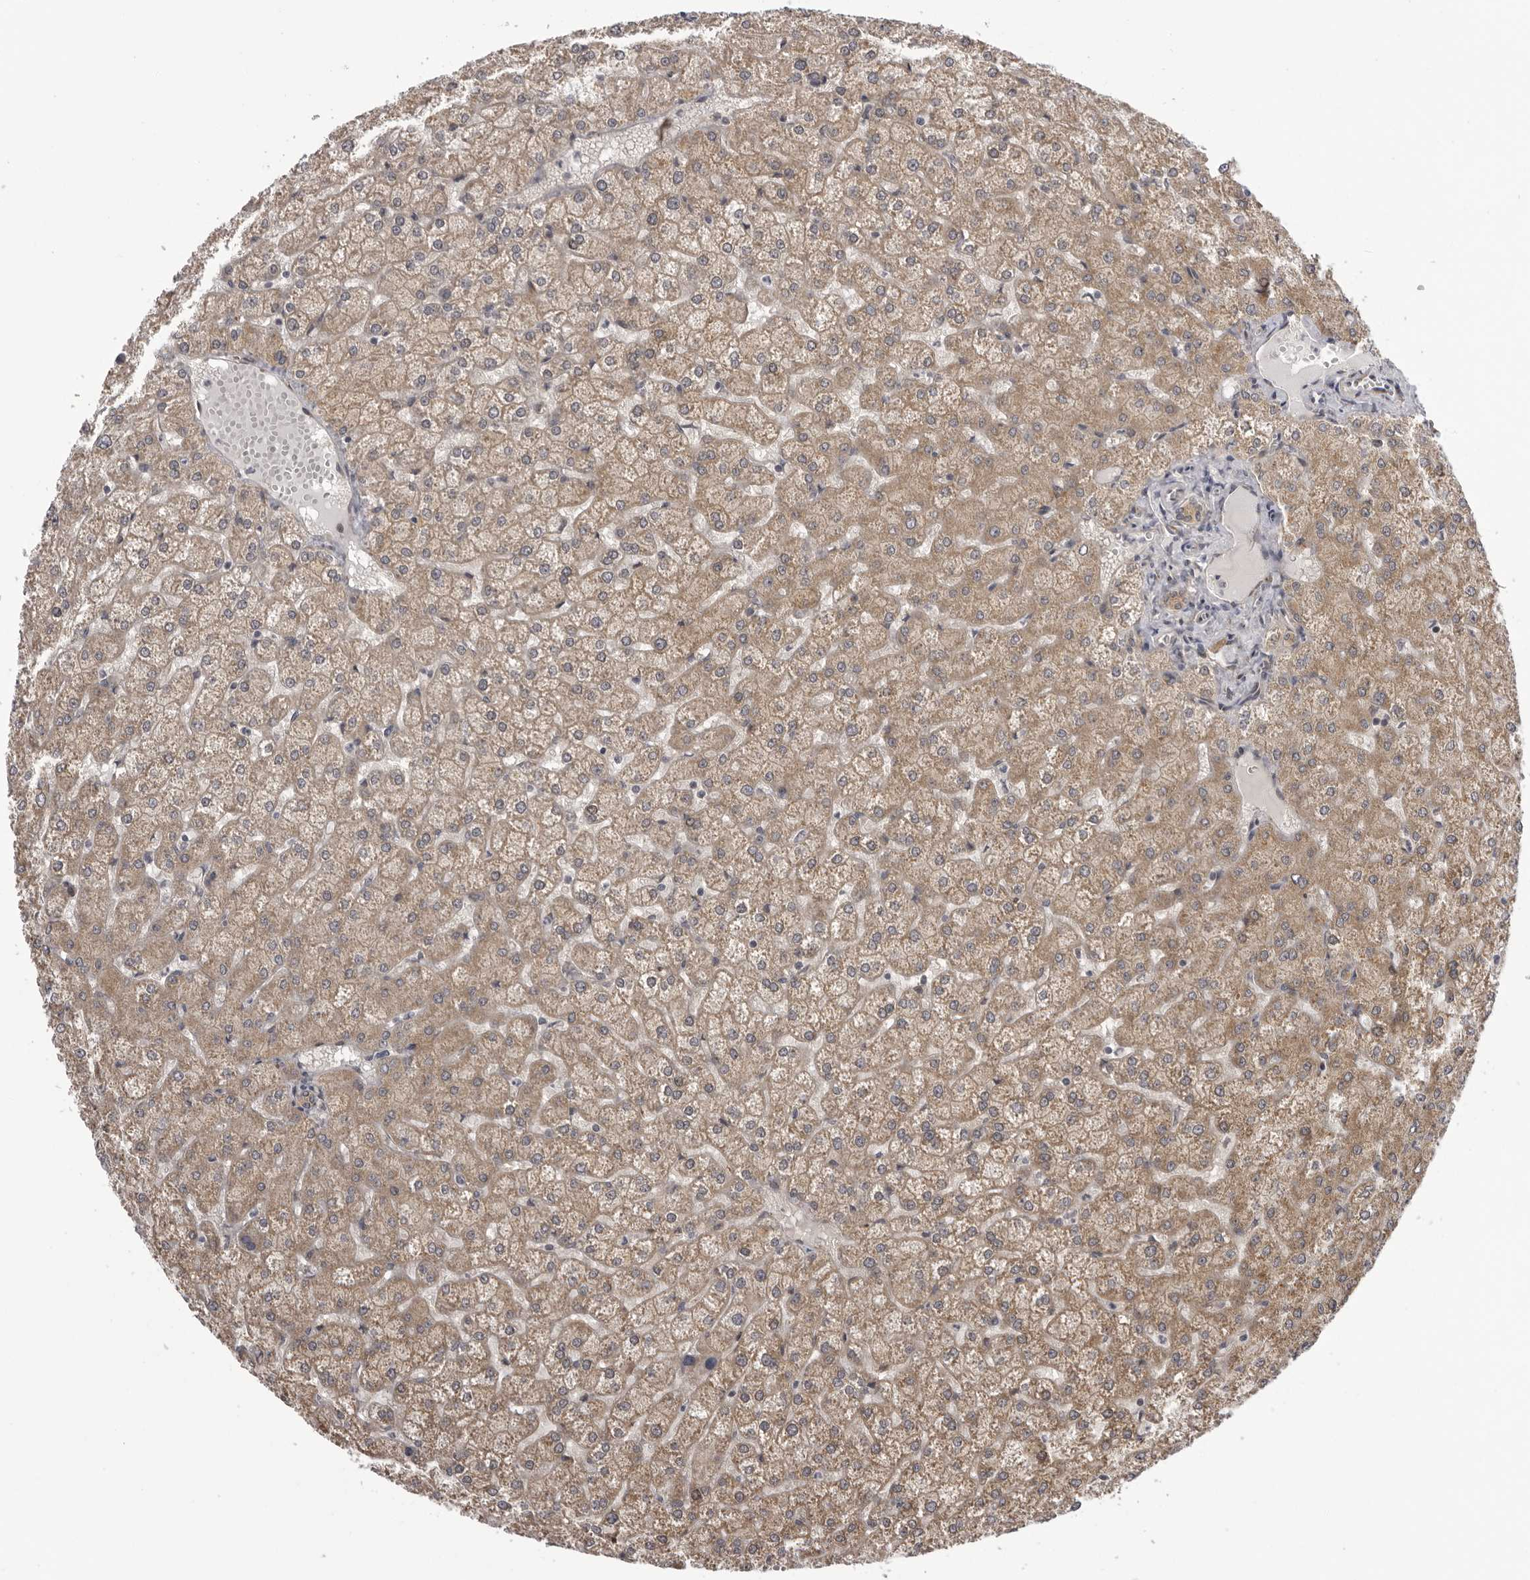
{"staining": {"intensity": "negative", "quantity": "none", "location": "none"}, "tissue": "liver", "cell_type": "Cholangiocytes", "image_type": "normal", "snomed": [{"axis": "morphology", "description": "Normal tissue, NOS"}, {"axis": "topography", "description": "Liver"}], "caption": "IHC micrograph of unremarkable liver: liver stained with DAB (3,3'-diaminobenzidine) displays no significant protein positivity in cholangiocytes.", "gene": "DNAH14", "patient": {"sex": "female", "age": 32}}